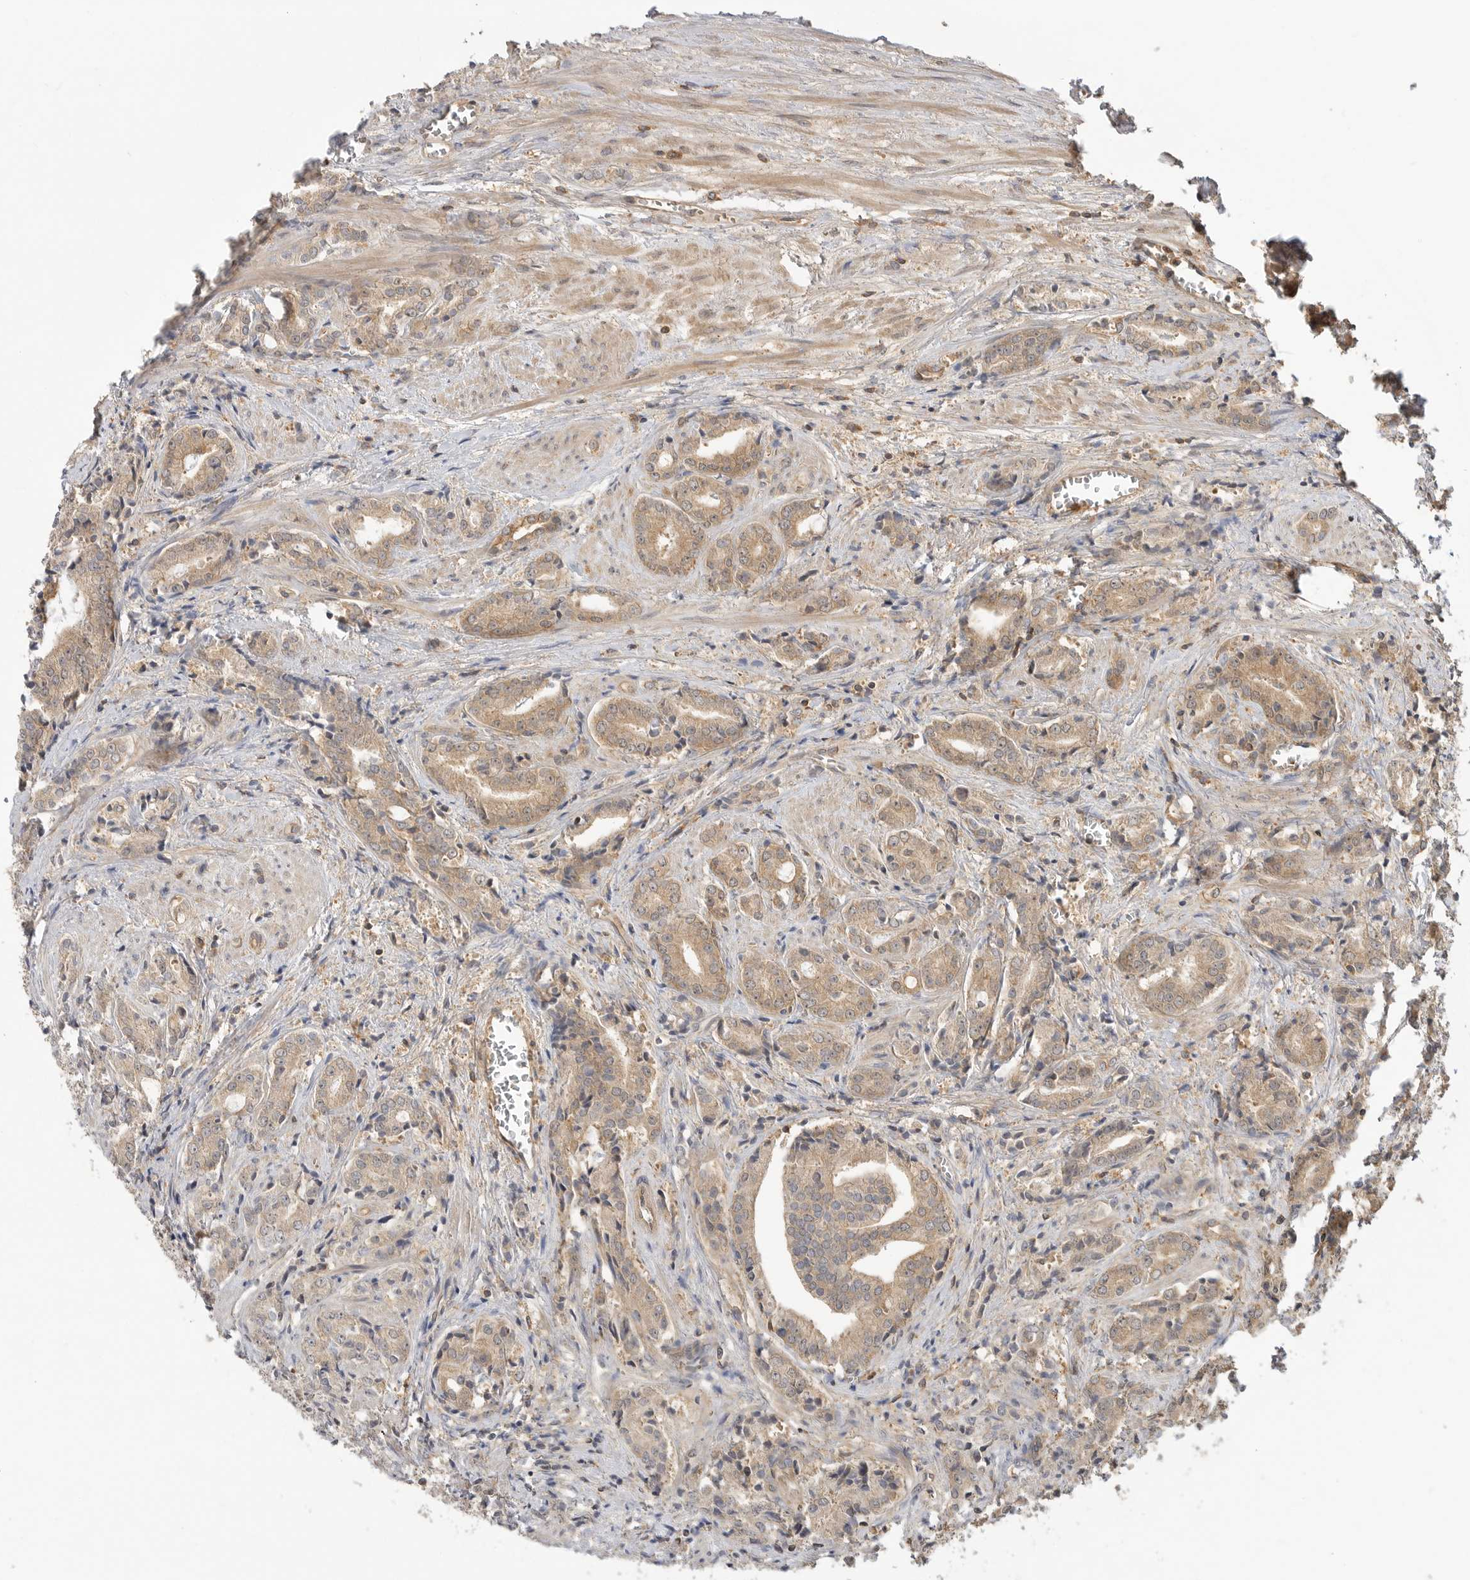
{"staining": {"intensity": "moderate", "quantity": ">75%", "location": "cytoplasmic/membranous"}, "tissue": "prostate cancer", "cell_type": "Tumor cells", "image_type": "cancer", "snomed": [{"axis": "morphology", "description": "Adenocarcinoma, High grade"}, {"axis": "topography", "description": "Prostate"}], "caption": "Protein staining exhibits moderate cytoplasmic/membranous positivity in approximately >75% of tumor cells in prostate cancer.", "gene": "CLDN12", "patient": {"sex": "male", "age": 57}}